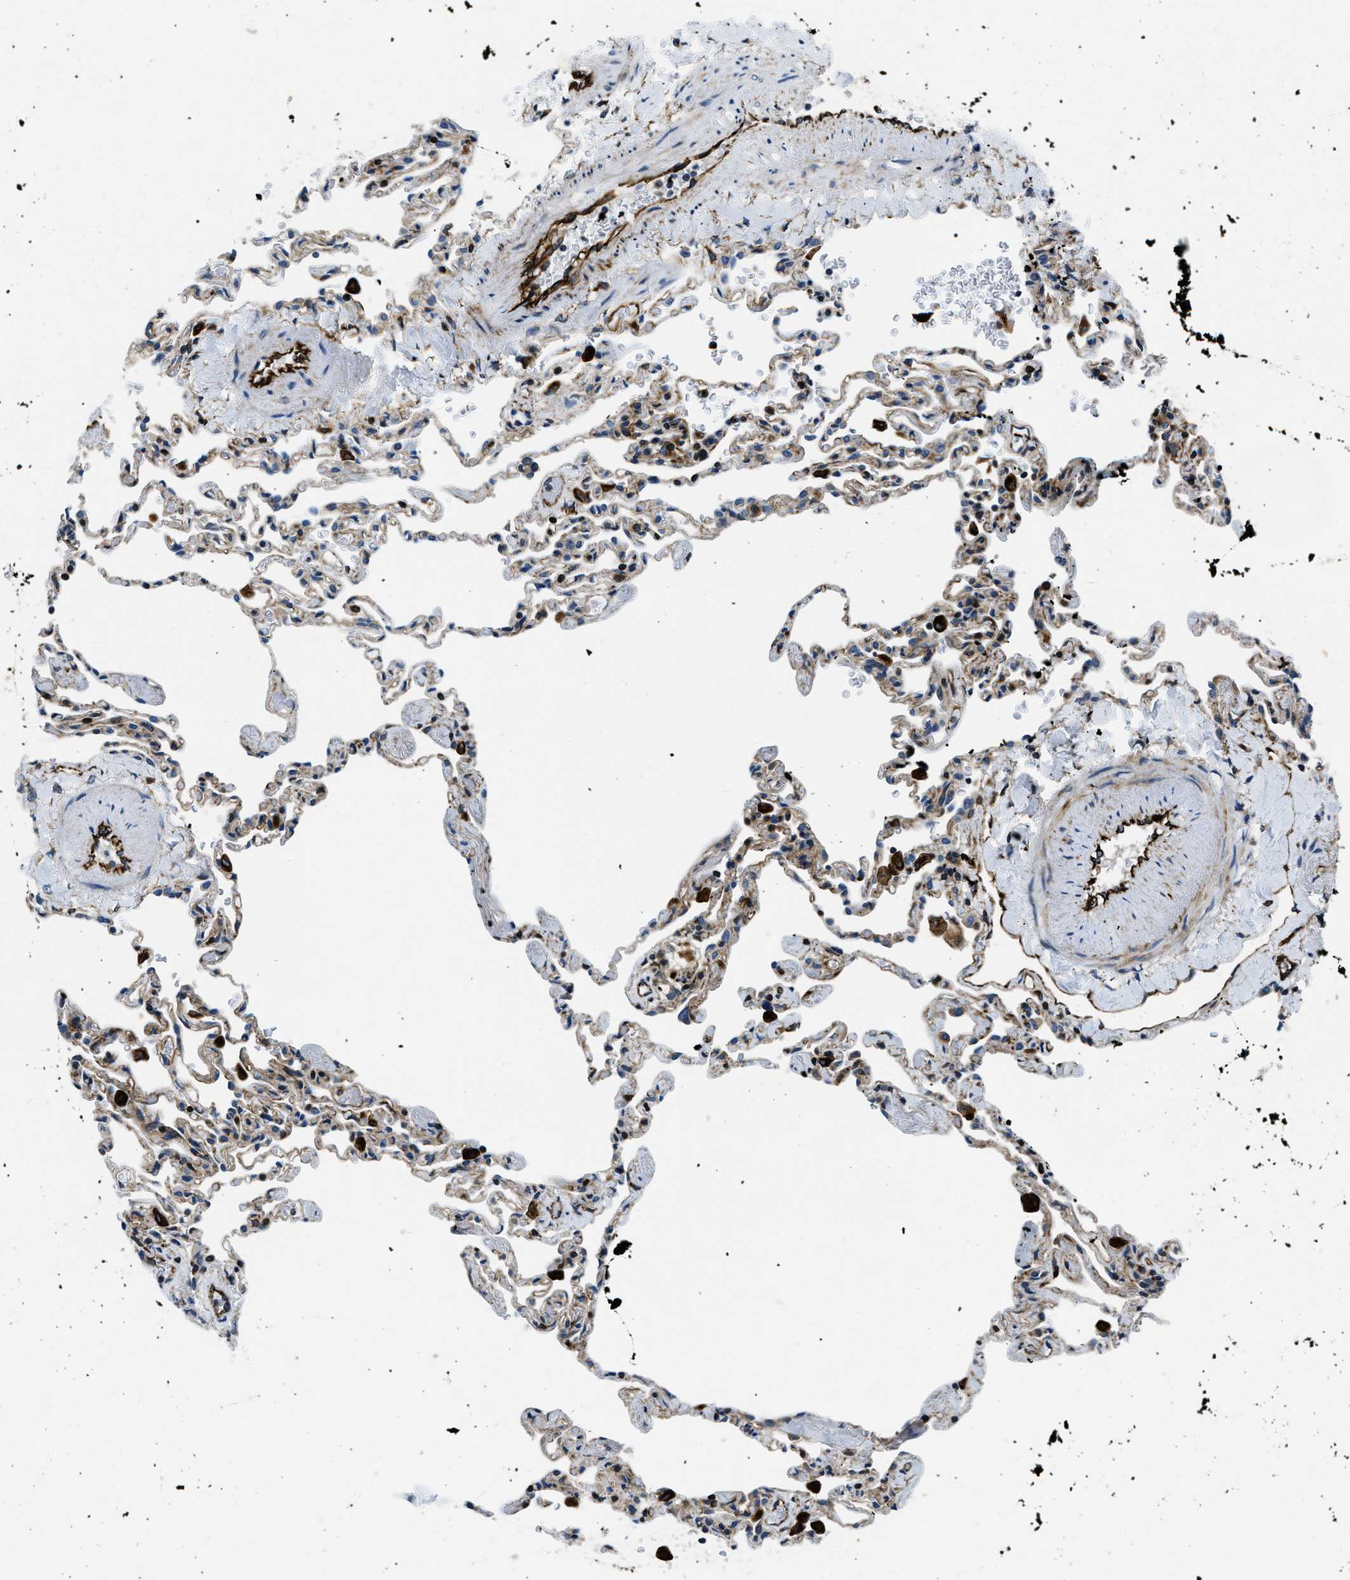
{"staining": {"intensity": "weak", "quantity": "<25%", "location": "cytoplasmic/membranous"}, "tissue": "lung", "cell_type": "Alveolar cells", "image_type": "normal", "snomed": [{"axis": "morphology", "description": "Normal tissue, NOS"}, {"axis": "topography", "description": "Lung"}], "caption": "IHC of unremarkable lung exhibits no positivity in alveolar cells.", "gene": "GNS", "patient": {"sex": "male", "age": 59}}